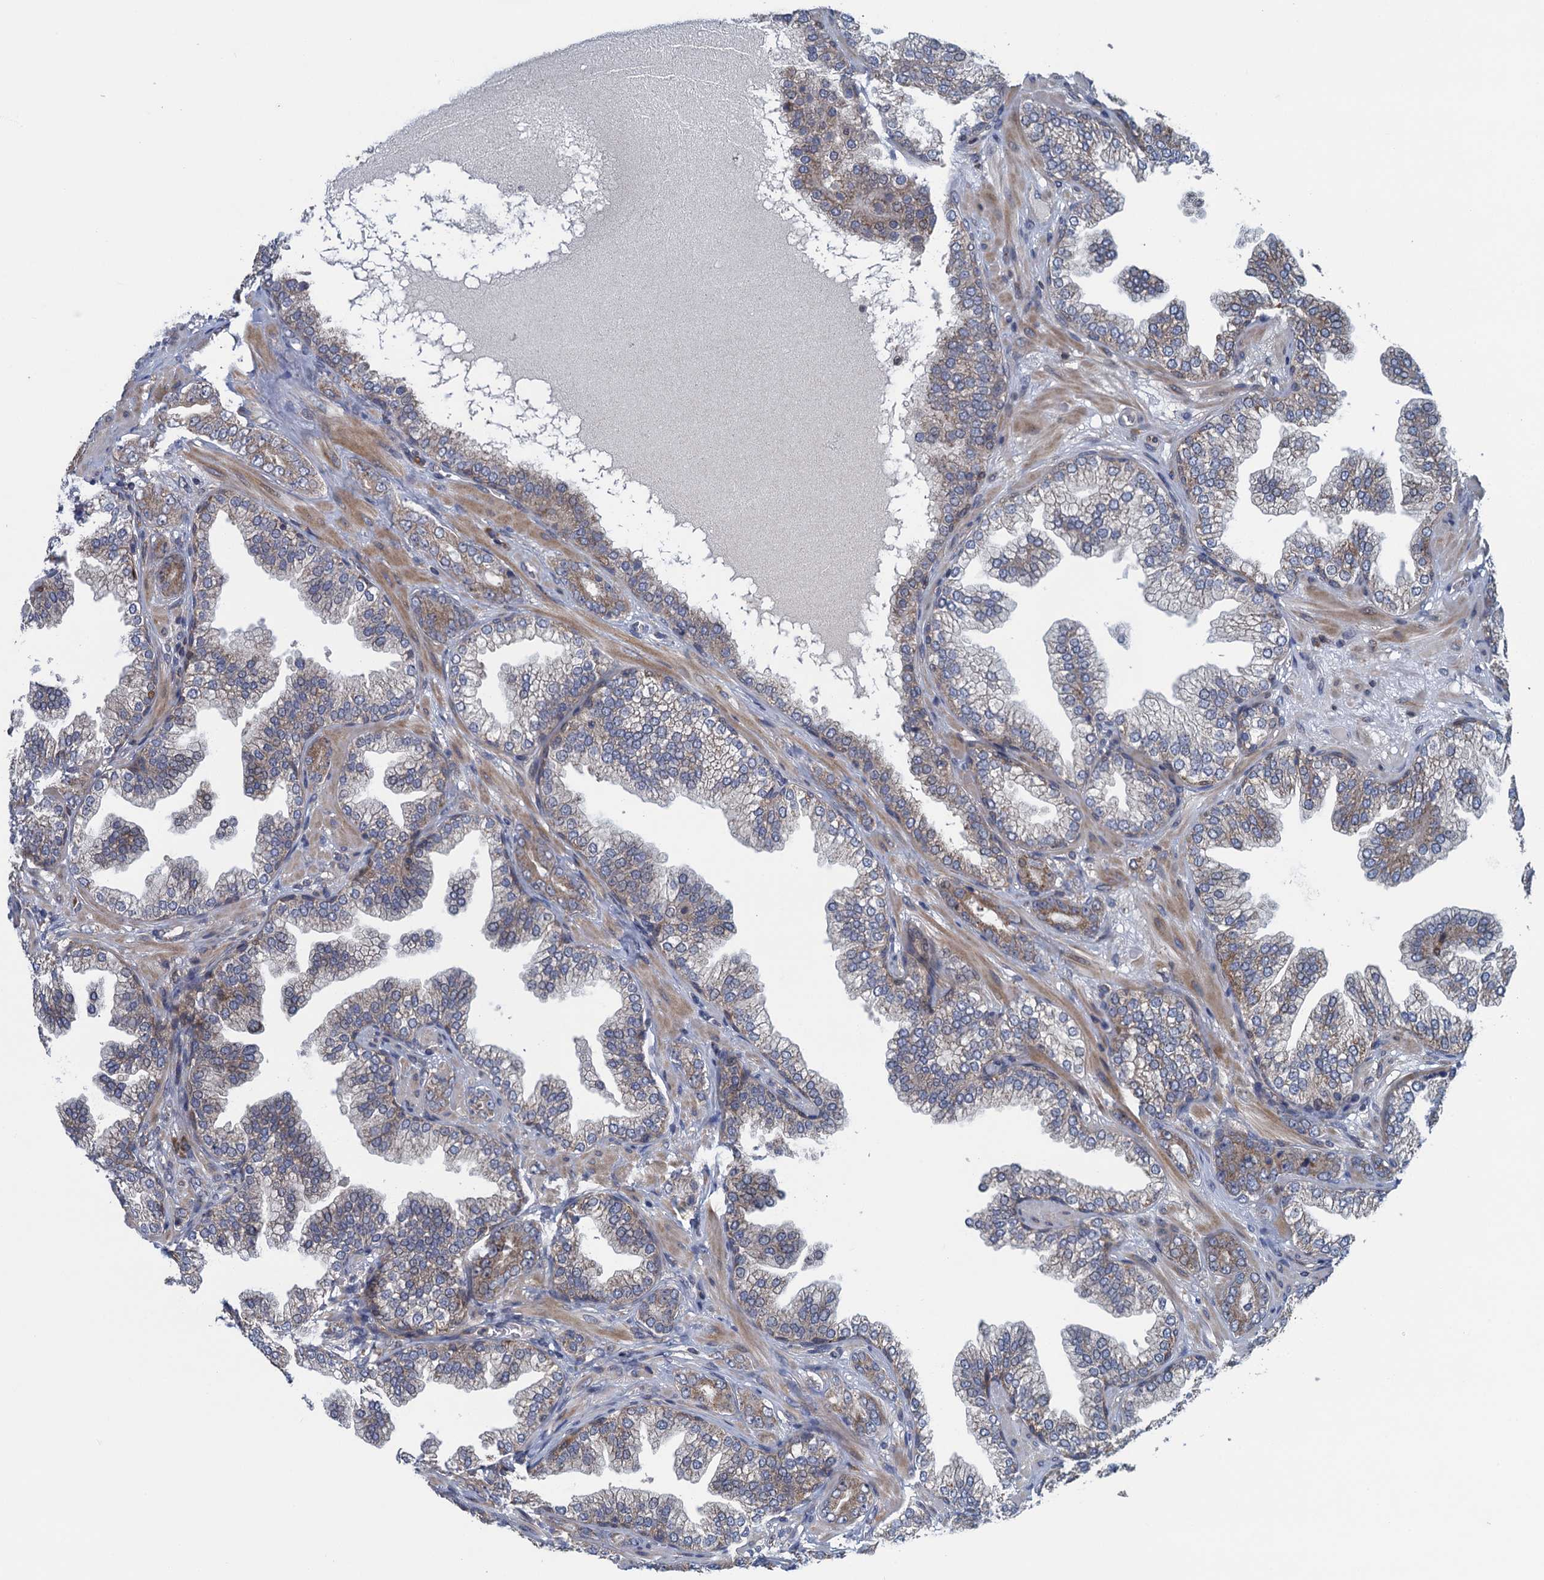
{"staining": {"intensity": "weak", "quantity": "<25%", "location": "cytoplasmic/membranous"}, "tissue": "prostate cancer", "cell_type": "Tumor cells", "image_type": "cancer", "snomed": [{"axis": "morphology", "description": "Adenocarcinoma, High grade"}, {"axis": "topography", "description": "Prostate"}], "caption": "Tumor cells show no significant protein positivity in prostate adenocarcinoma (high-grade).", "gene": "CNTN5", "patient": {"sex": "male", "age": 58}}